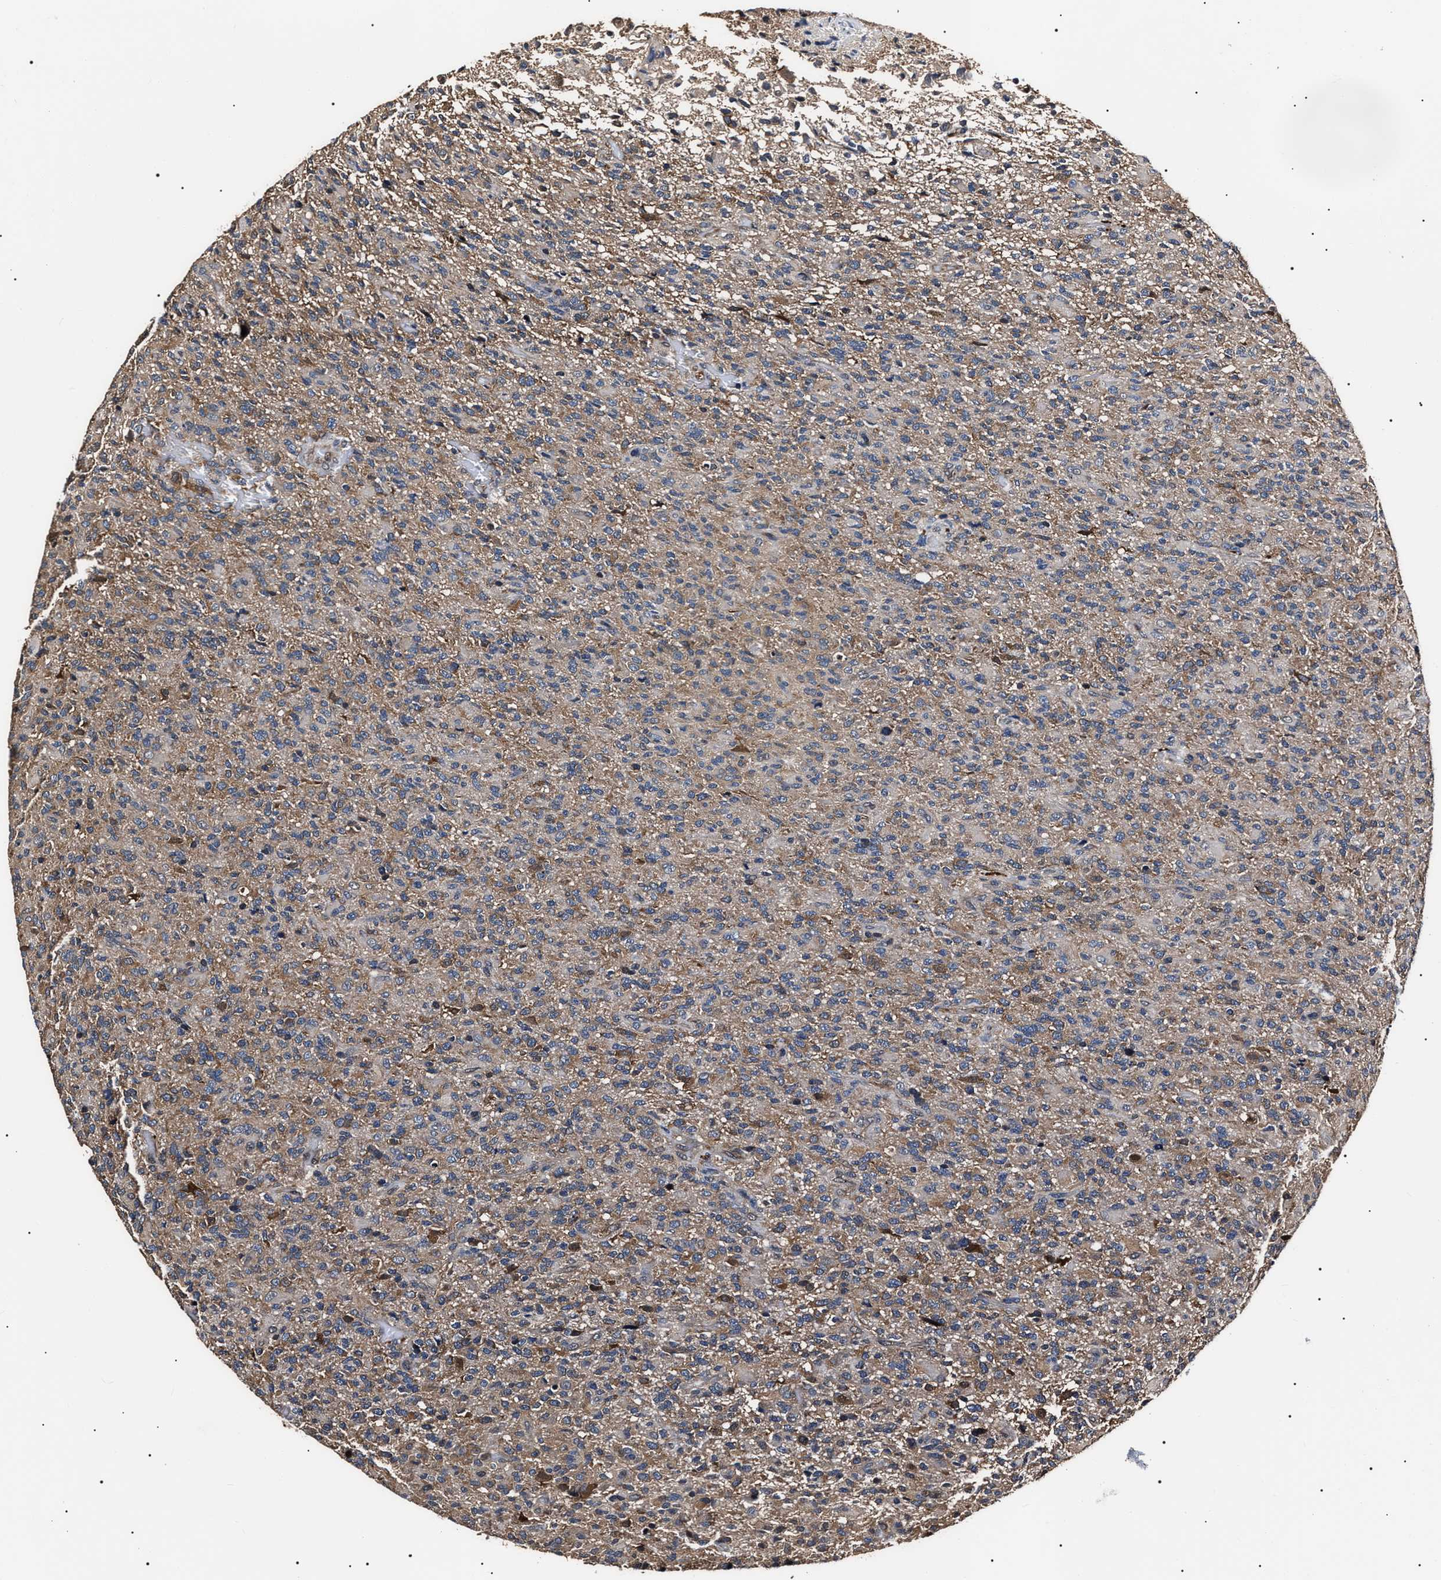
{"staining": {"intensity": "weak", "quantity": ">75%", "location": "cytoplasmic/membranous"}, "tissue": "glioma", "cell_type": "Tumor cells", "image_type": "cancer", "snomed": [{"axis": "morphology", "description": "Glioma, malignant, High grade"}, {"axis": "topography", "description": "Brain"}], "caption": "Weak cytoplasmic/membranous staining is present in approximately >75% of tumor cells in malignant glioma (high-grade). (IHC, brightfield microscopy, high magnification).", "gene": "CCT8", "patient": {"sex": "male", "age": 71}}